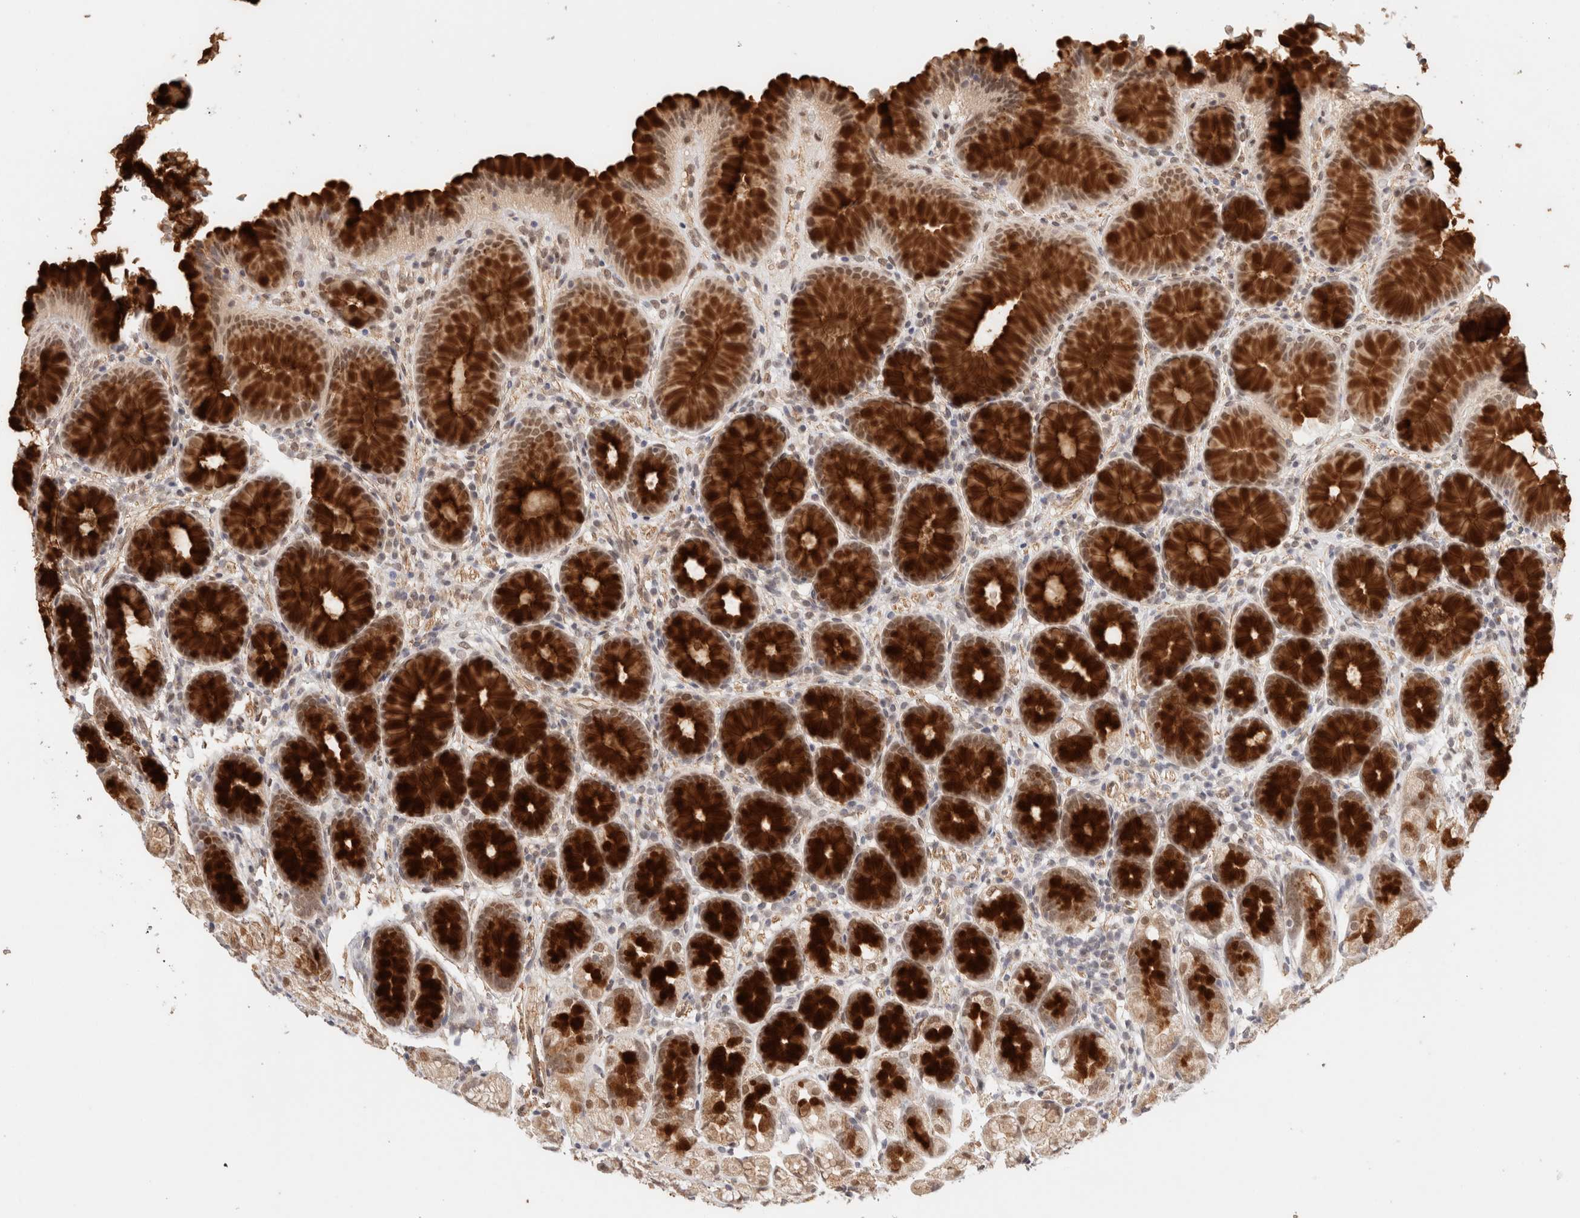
{"staining": {"intensity": "strong", "quantity": "25%-75%", "location": "cytoplasmic/membranous,nuclear"}, "tissue": "stomach", "cell_type": "Glandular cells", "image_type": "normal", "snomed": [{"axis": "morphology", "description": "Normal tissue, NOS"}, {"axis": "topography", "description": "Stomach"}], "caption": "Immunohistochemical staining of unremarkable stomach exhibits strong cytoplasmic/membranous,nuclear protein expression in about 25%-75% of glandular cells. Ihc stains the protein in brown and the nuclei are stained blue.", "gene": "BRPF3", "patient": {"sex": "male", "age": 42}}